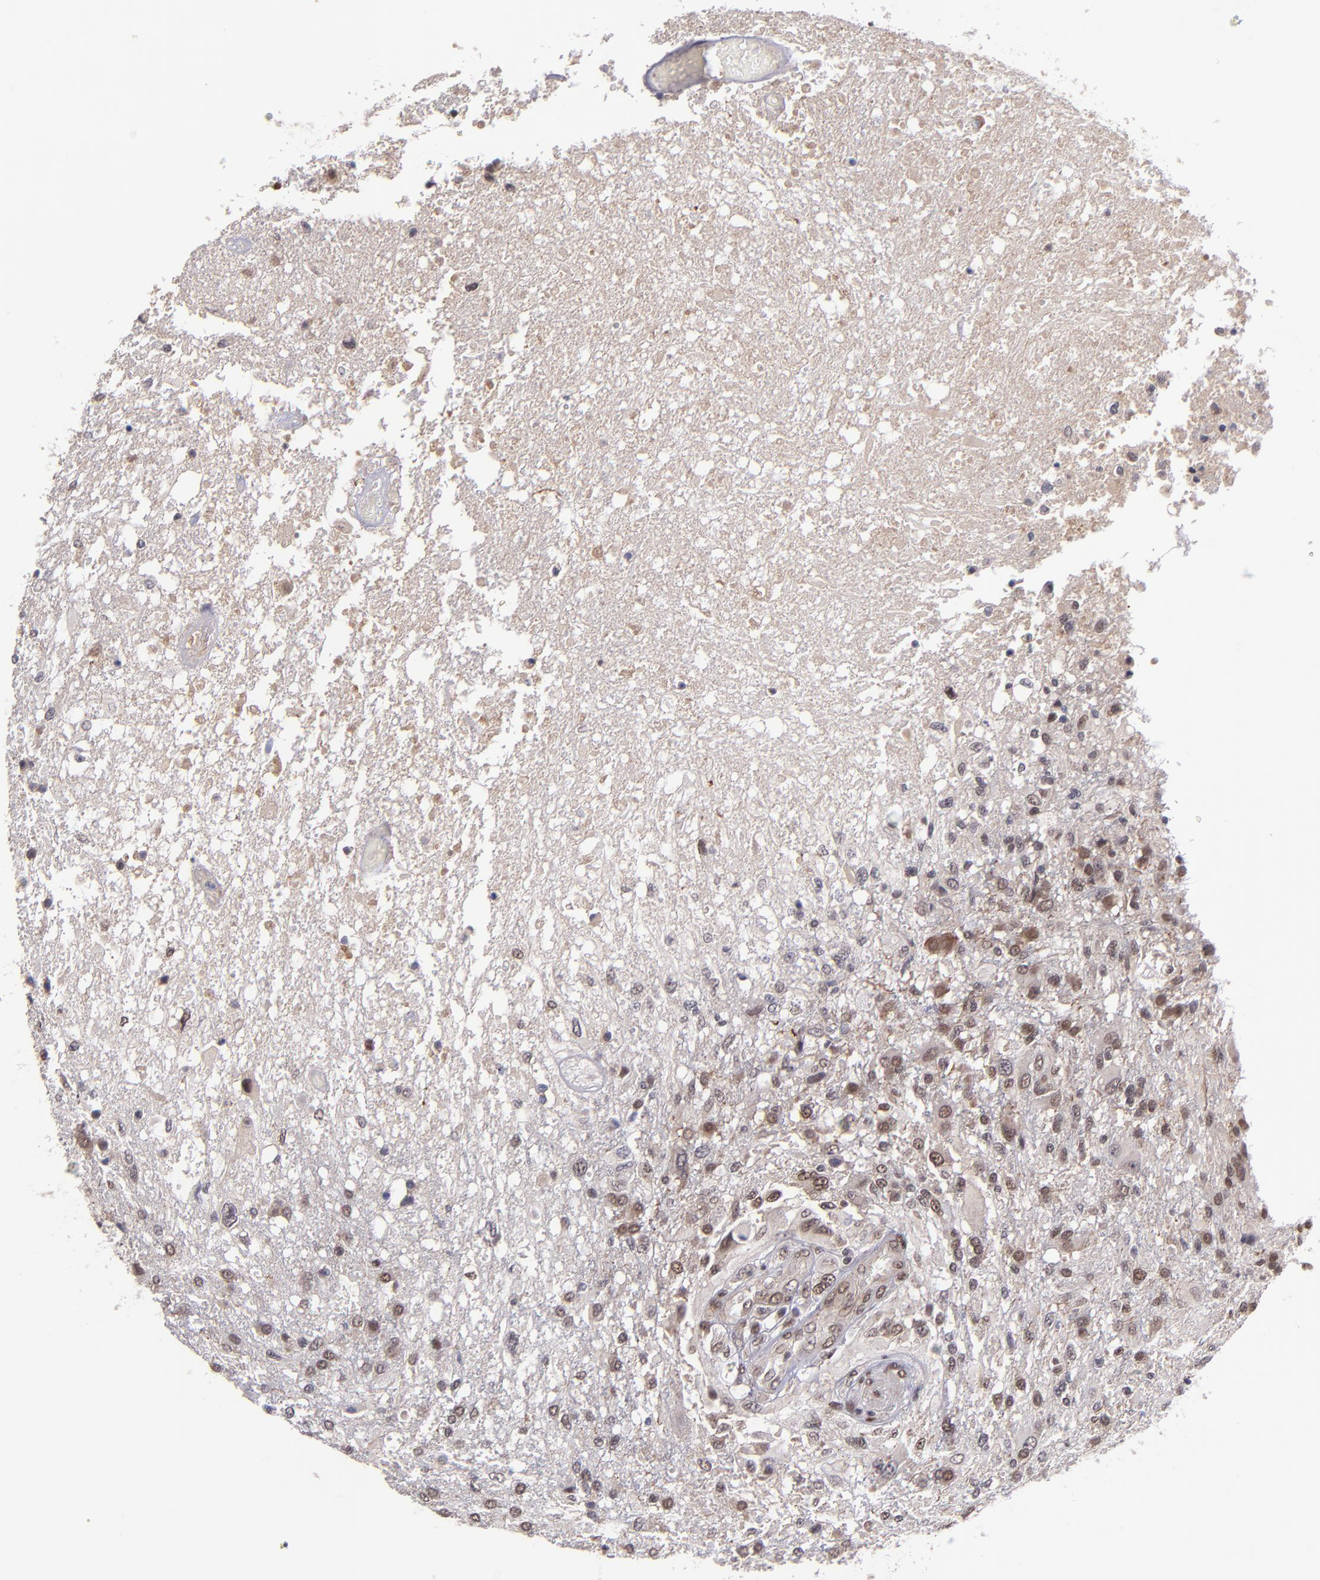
{"staining": {"intensity": "moderate", "quantity": ">75%", "location": "nuclear"}, "tissue": "glioma", "cell_type": "Tumor cells", "image_type": "cancer", "snomed": [{"axis": "morphology", "description": "Glioma, malignant, High grade"}, {"axis": "topography", "description": "Cerebral cortex"}], "caption": "Glioma tissue exhibits moderate nuclear staining in approximately >75% of tumor cells, visualized by immunohistochemistry.", "gene": "EP300", "patient": {"sex": "male", "age": 79}}